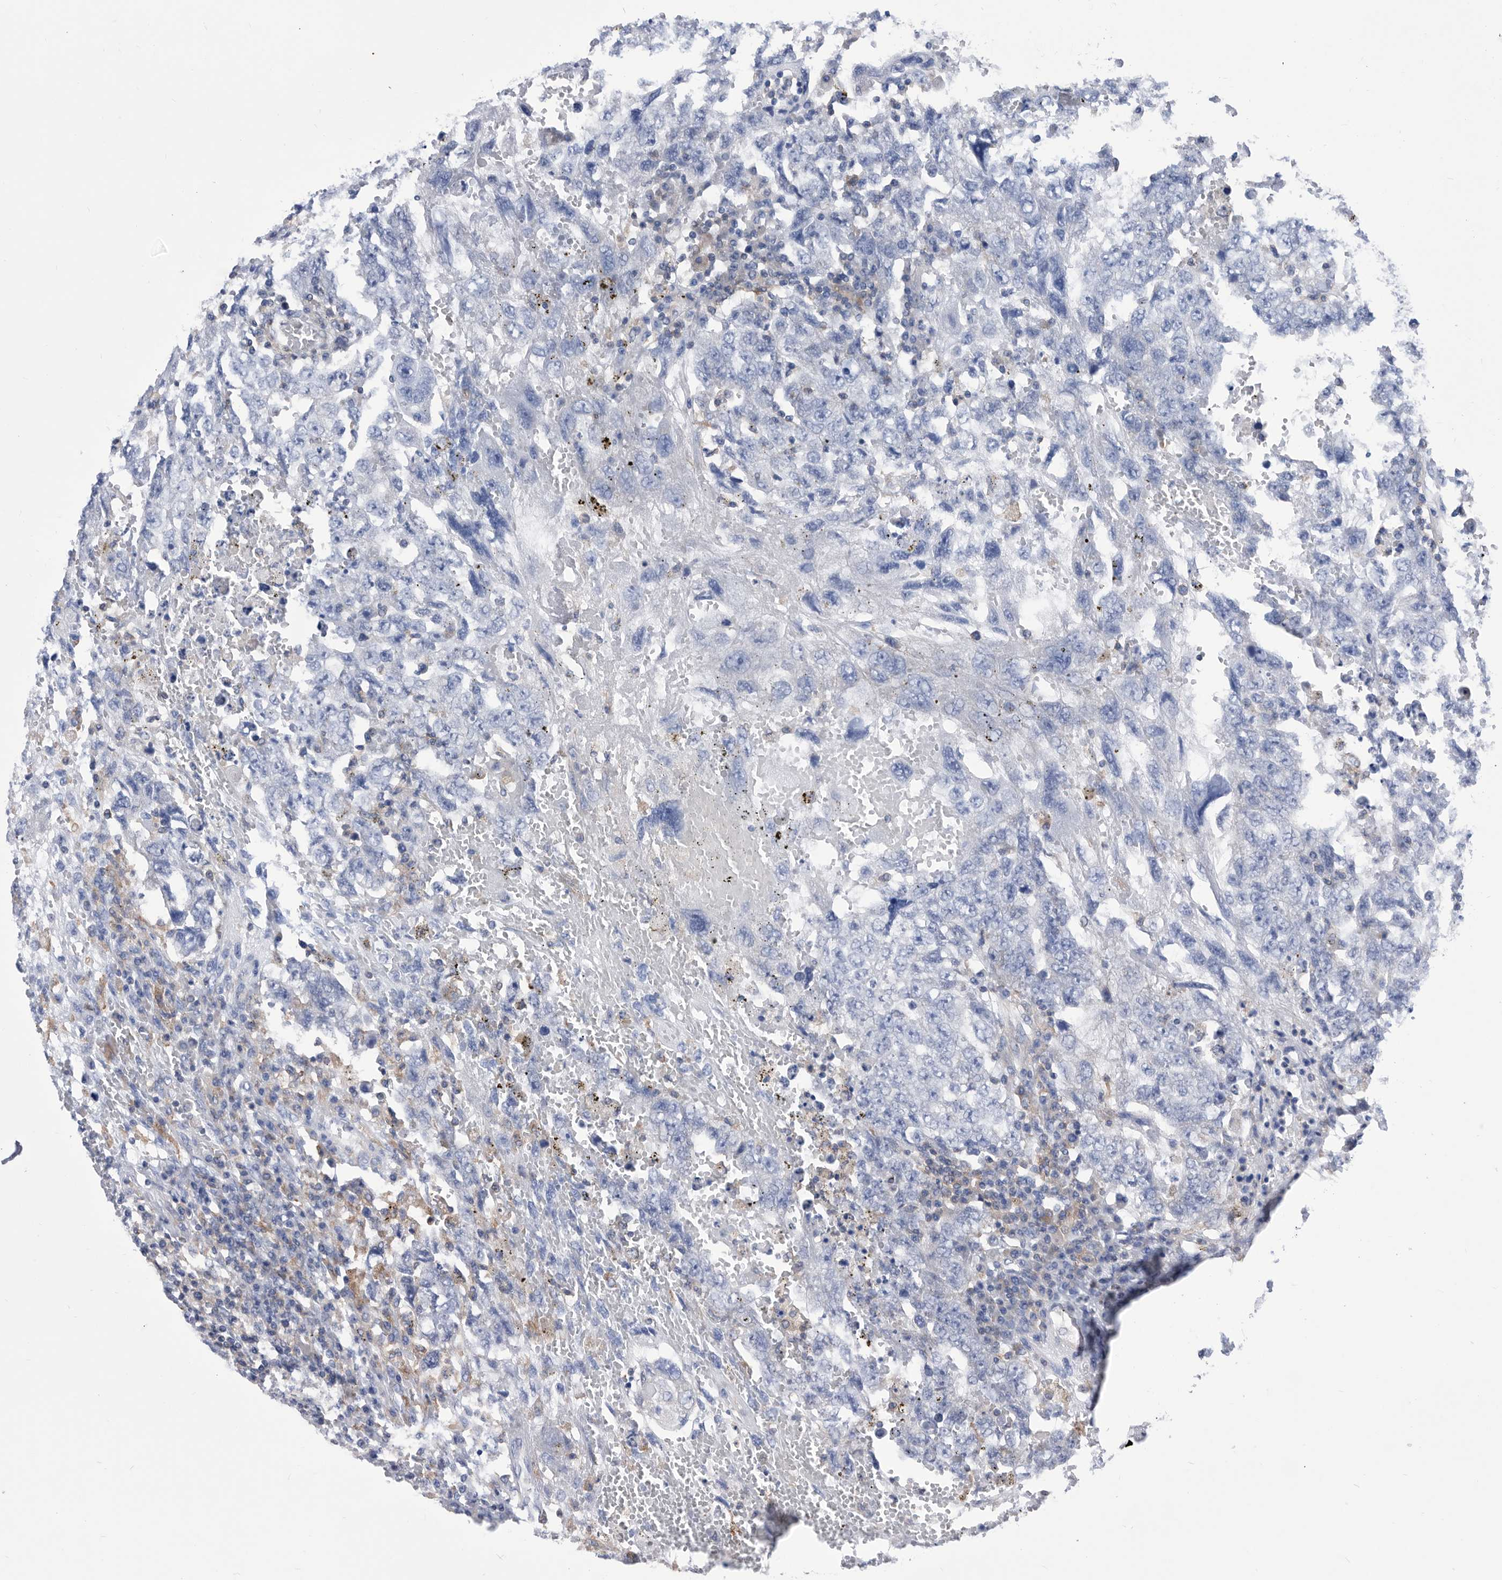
{"staining": {"intensity": "negative", "quantity": "none", "location": "none"}, "tissue": "testis cancer", "cell_type": "Tumor cells", "image_type": "cancer", "snomed": [{"axis": "morphology", "description": "Carcinoma, Embryonal, NOS"}, {"axis": "topography", "description": "Testis"}], "caption": "The micrograph demonstrates no staining of tumor cells in testis cancer (embryonal carcinoma).", "gene": "SMG7", "patient": {"sex": "male", "age": 26}}